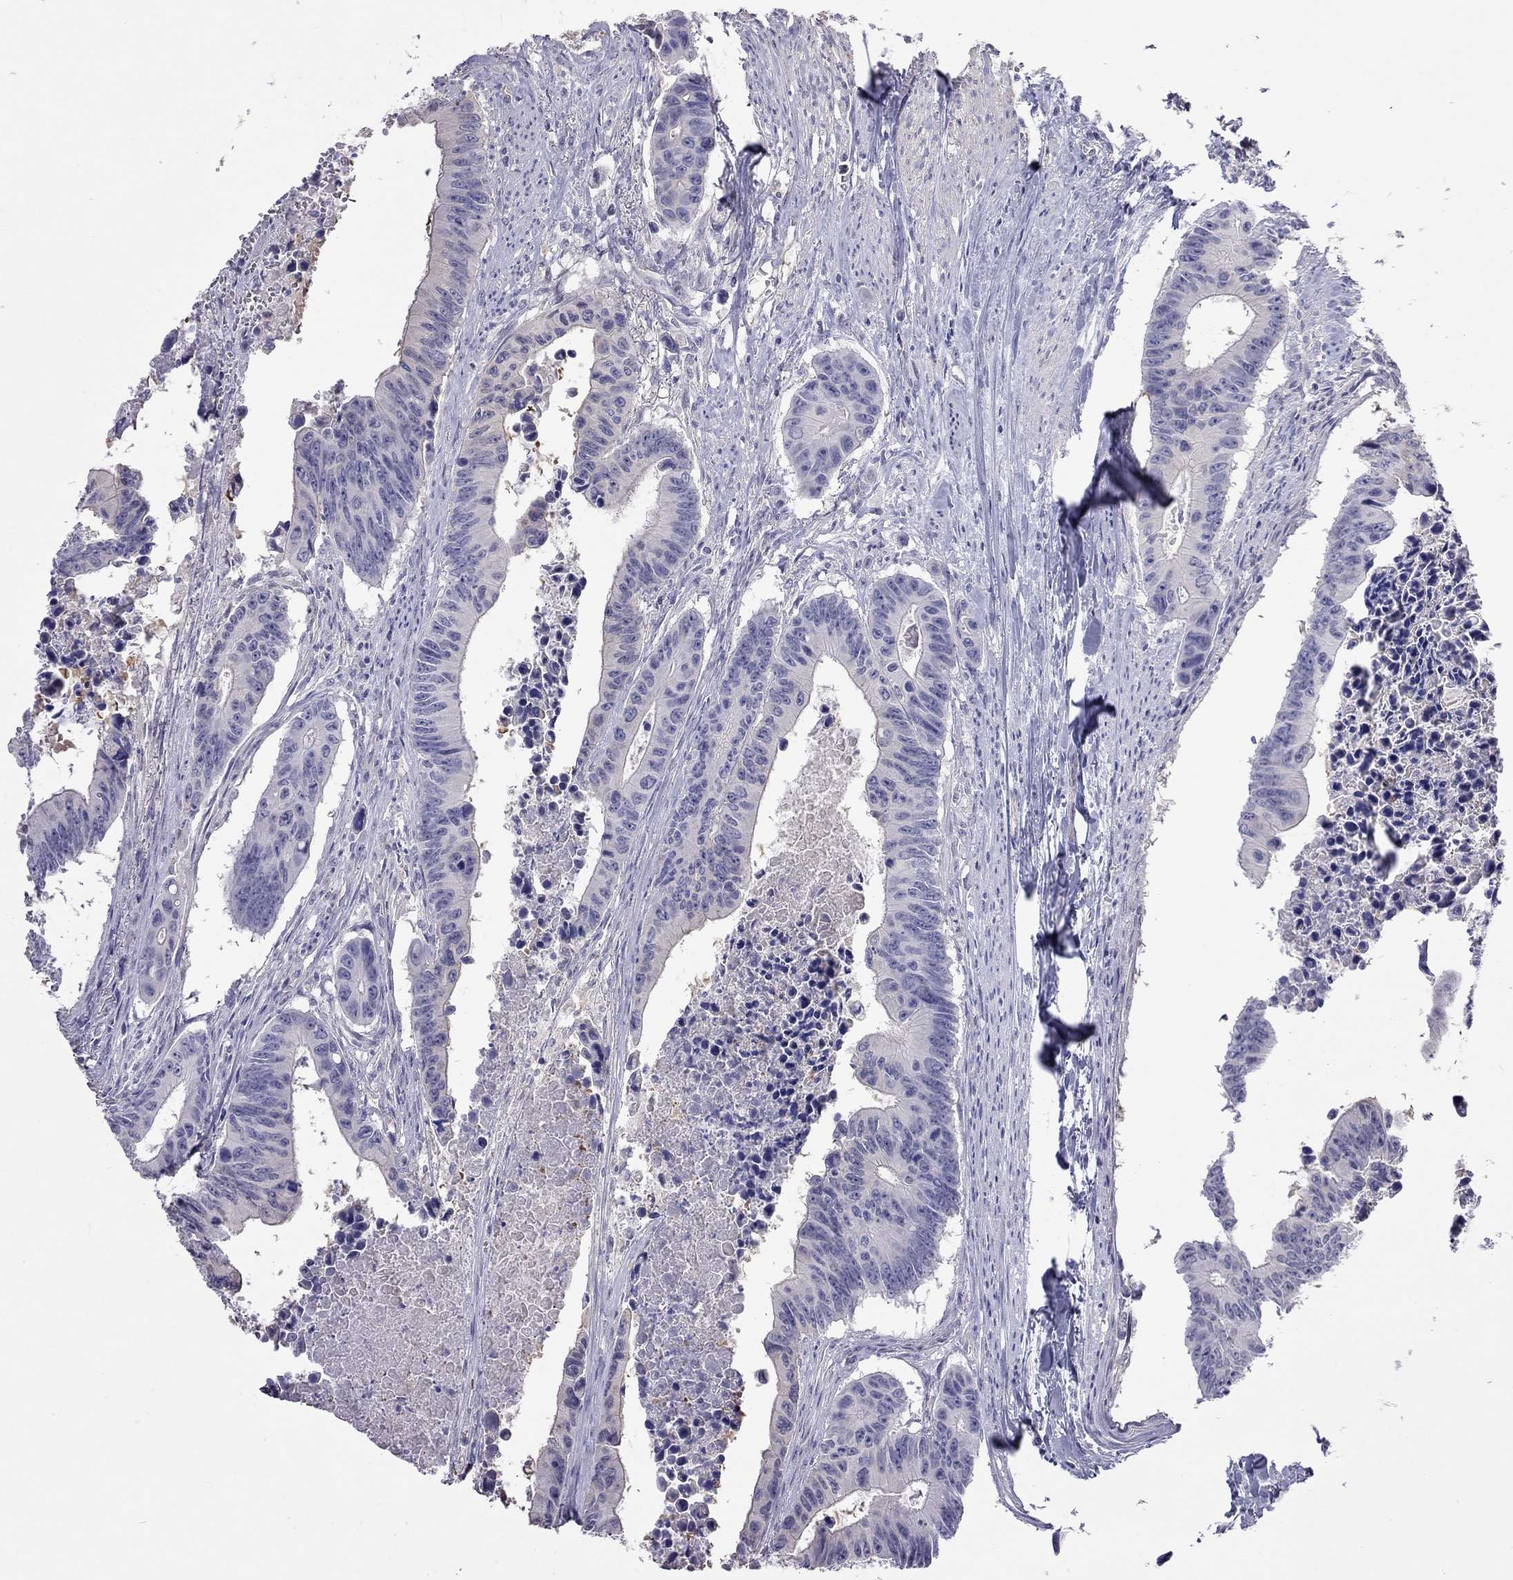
{"staining": {"intensity": "negative", "quantity": "none", "location": "none"}, "tissue": "colorectal cancer", "cell_type": "Tumor cells", "image_type": "cancer", "snomed": [{"axis": "morphology", "description": "Adenocarcinoma, NOS"}, {"axis": "topography", "description": "Colon"}], "caption": "An image of human colorectal cancer (adenocarcinoma) is negative for staining in tumor cells. (Stains: DAB immunohistochemistry (IHC) with hematoxylin counter stain, Microscopy: brightfield microscopy at high magnification).", "gene": "FEZ1", "patient": {"sex": "female", "age": 87}}